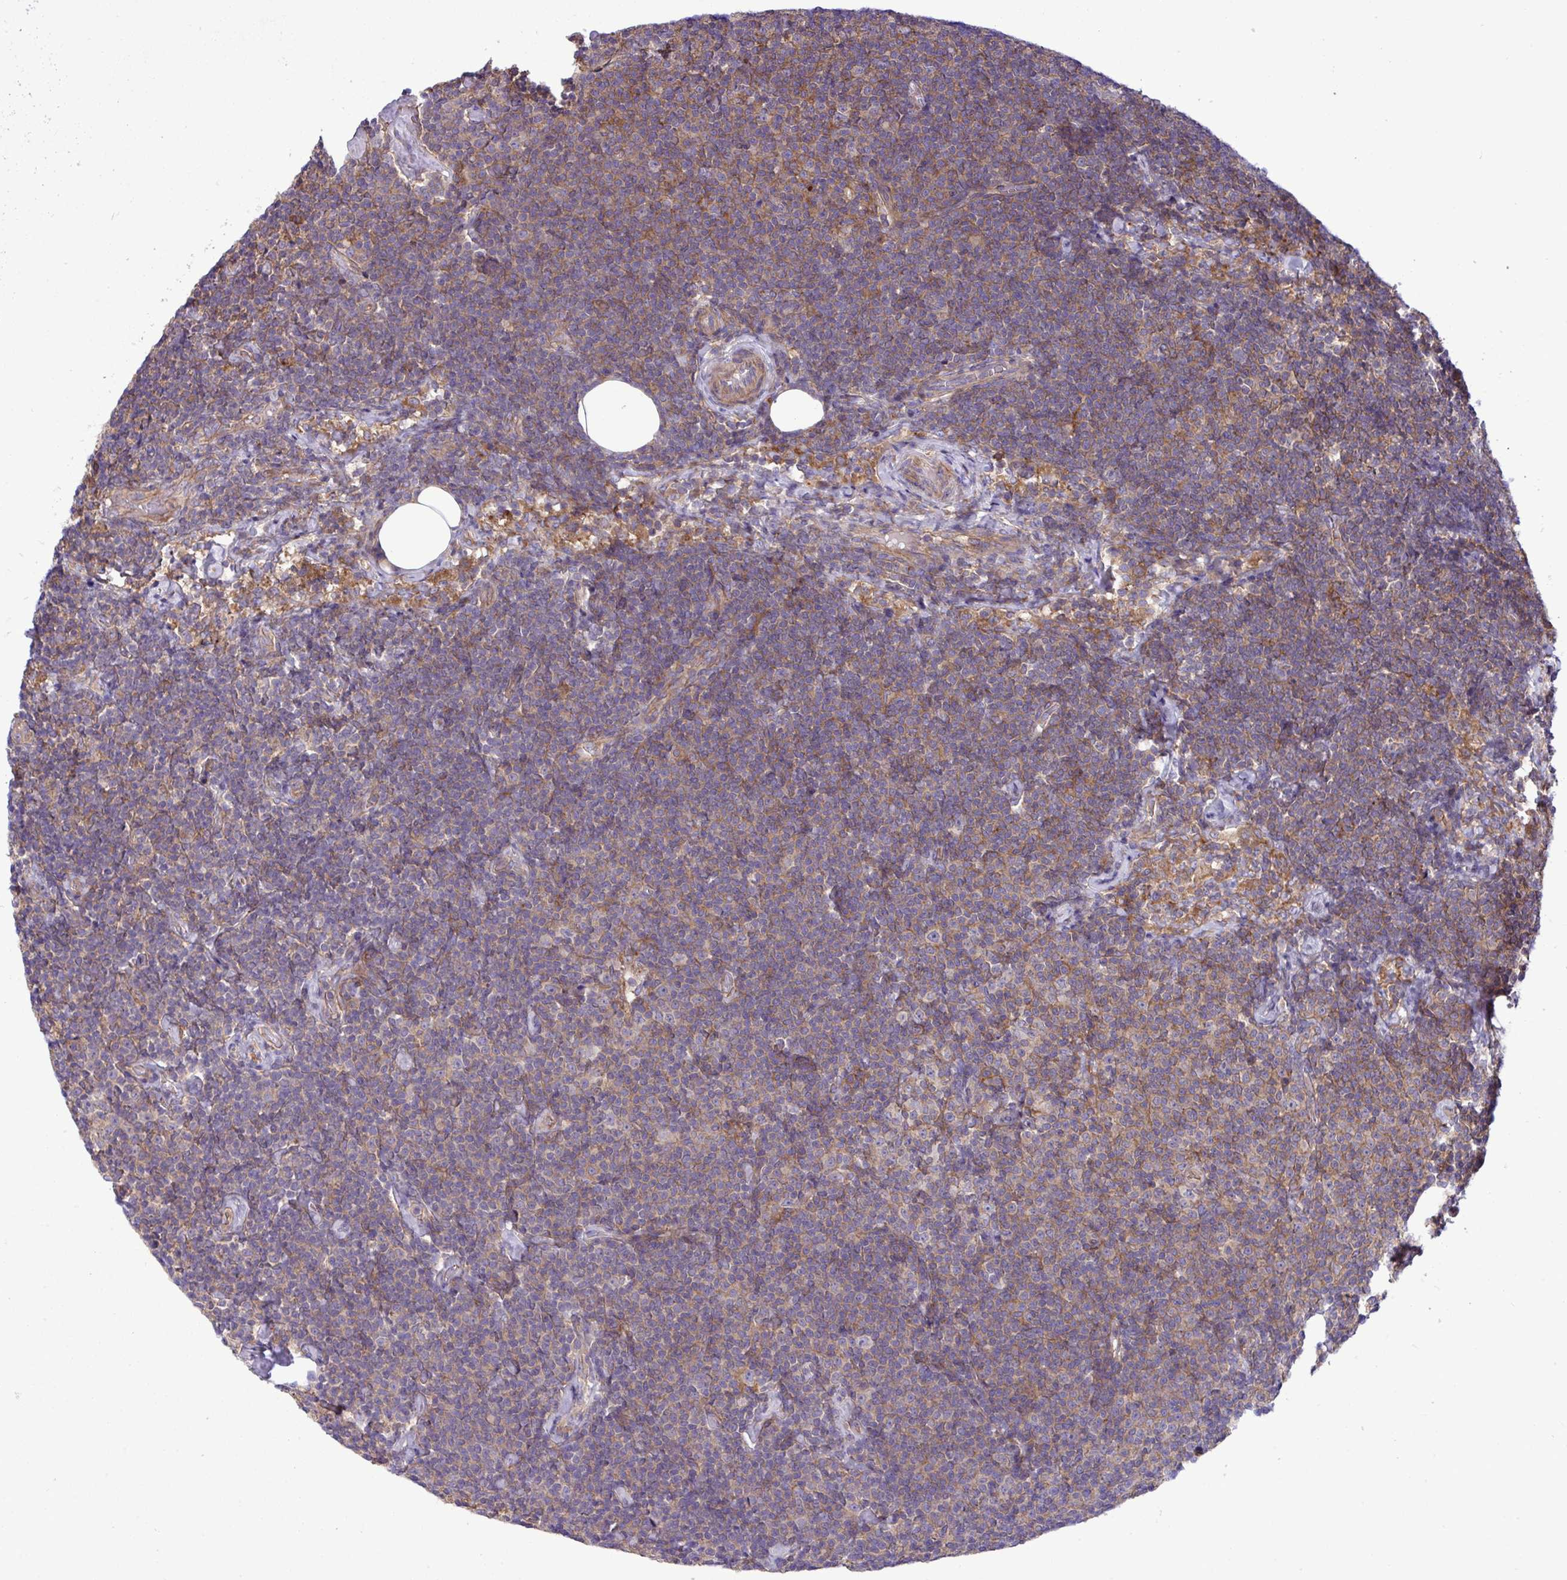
{"staining": {"intensity": "weak", "quantity": "25%-75%", "location": "cytoplasmic/membranous"}, "tissue": "lymphoma", "cell_type": "Tumor cells", "image_type": "cancer", "snomed": [{"axis": "morphology", "description": "Malignant lymphoma, non-Hodgkin's type, Low grade"}, {"axis": "topography", "description": "Lymph node"}], "caption": "Lymphoma was stained to show a protein in brown. There is low levels of weak cytoplasmic/membranous positivity in about 25%-75% of tumor cells. (brown staining indicates protein expression, while blue staining denotes nuclei).", "gene": "GRB14", "patient": {"sex": "male", "age": 81}}